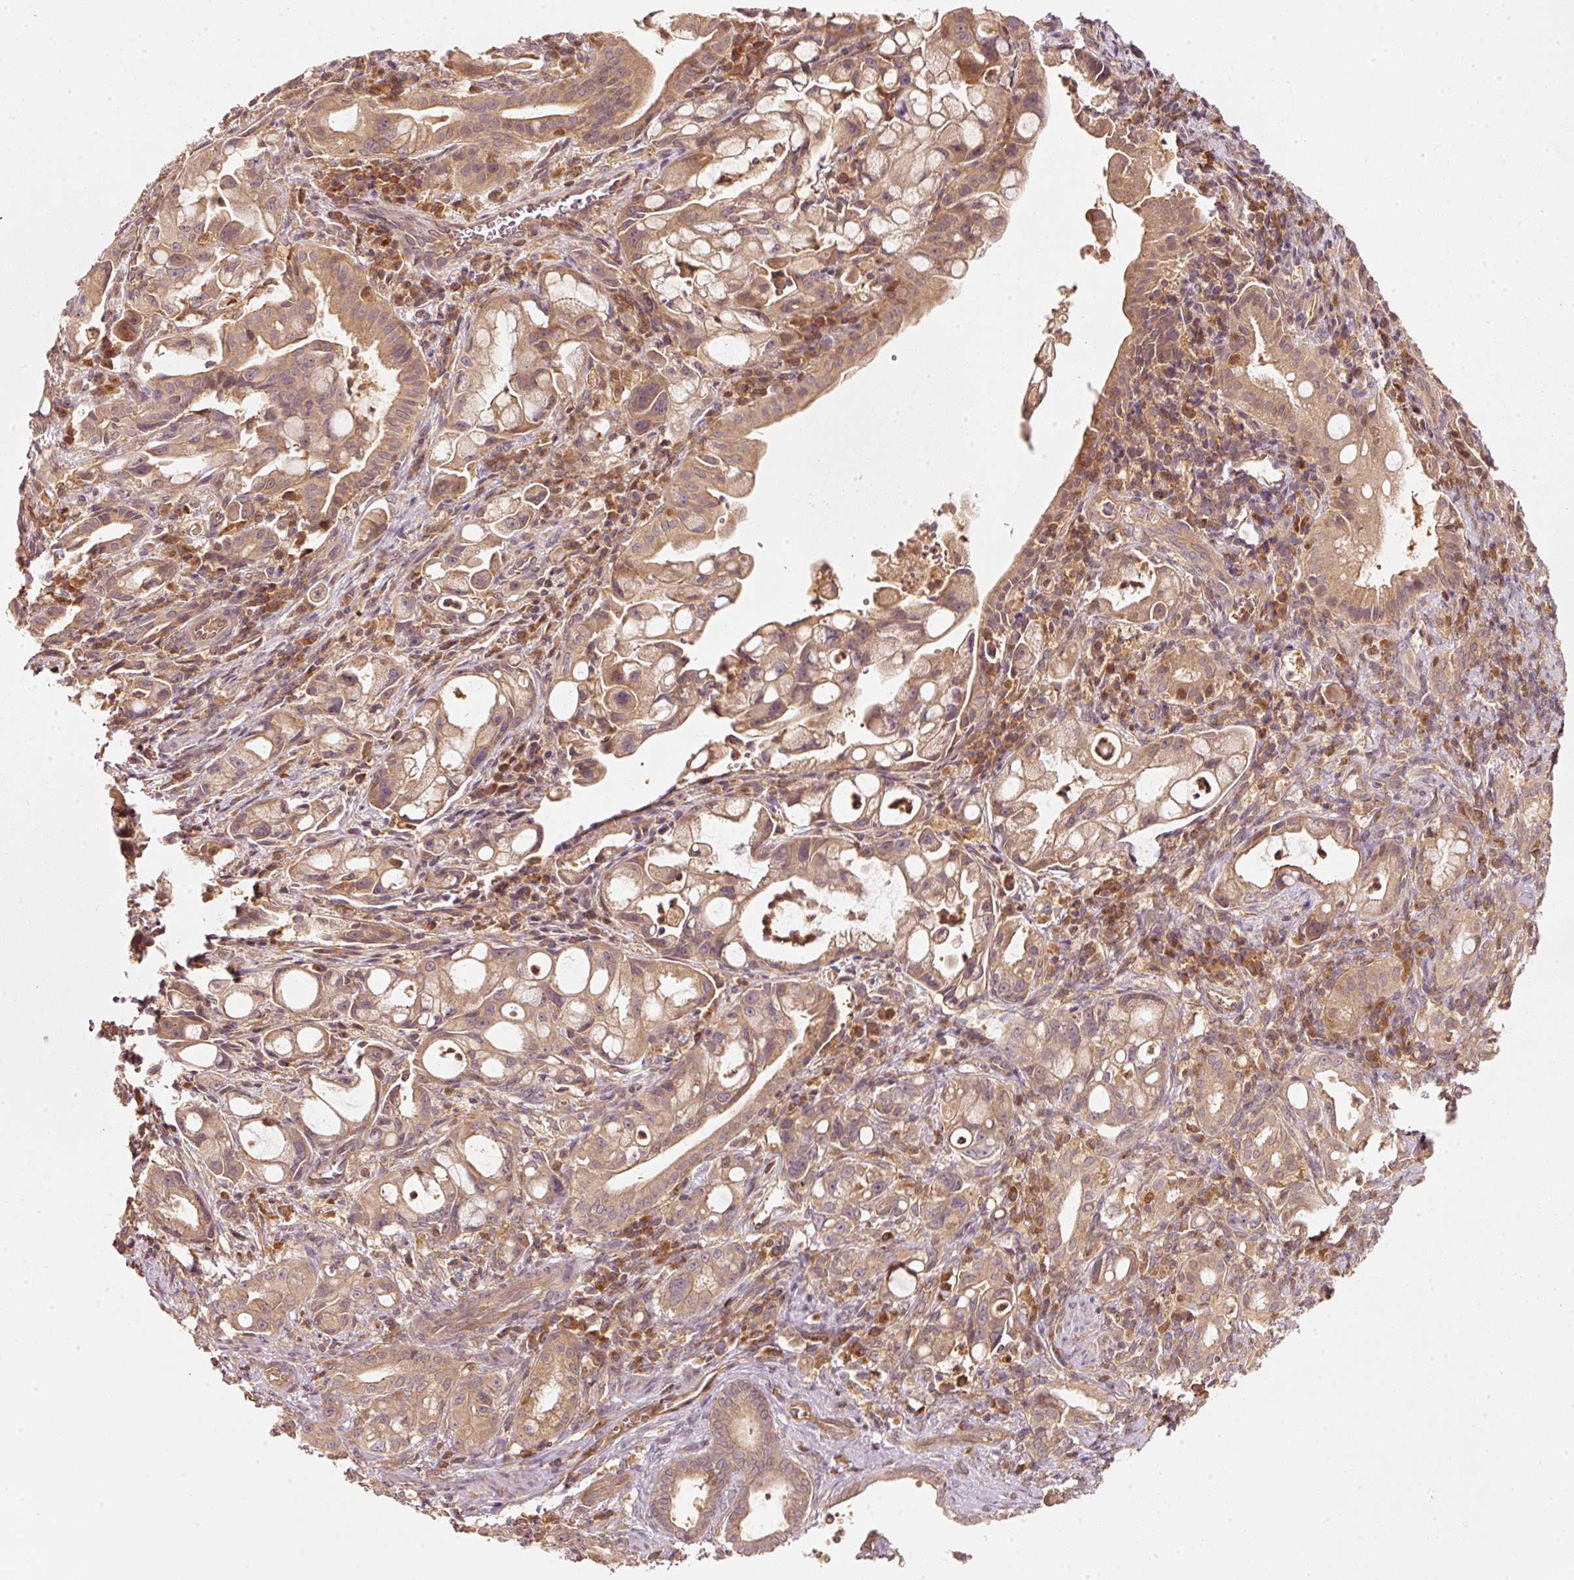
{"staining": {"intensity": "weak", "quantity": ">75%", "location": "cytoplasmic/membranous"}, "tissue": "pancreatic cancer", "cell_type": "Tumor cells", "image_type": "cancer", "snomed": [{"axis": "morphology", "description": "Adenocarcinoma, NOS"}, {"axis": "topography", "description": "Pancreas"}], "caption": "Tumor cells show low levels of weak cytoplasmic/membranous positivity in about >75% of cells in pancreatic adenocarcinoma. (brown staining indicates protein expression, while blue staining denotes nuclei).", "gene": "RRAS2", "patient": {"sex": "male", "age": 68}}